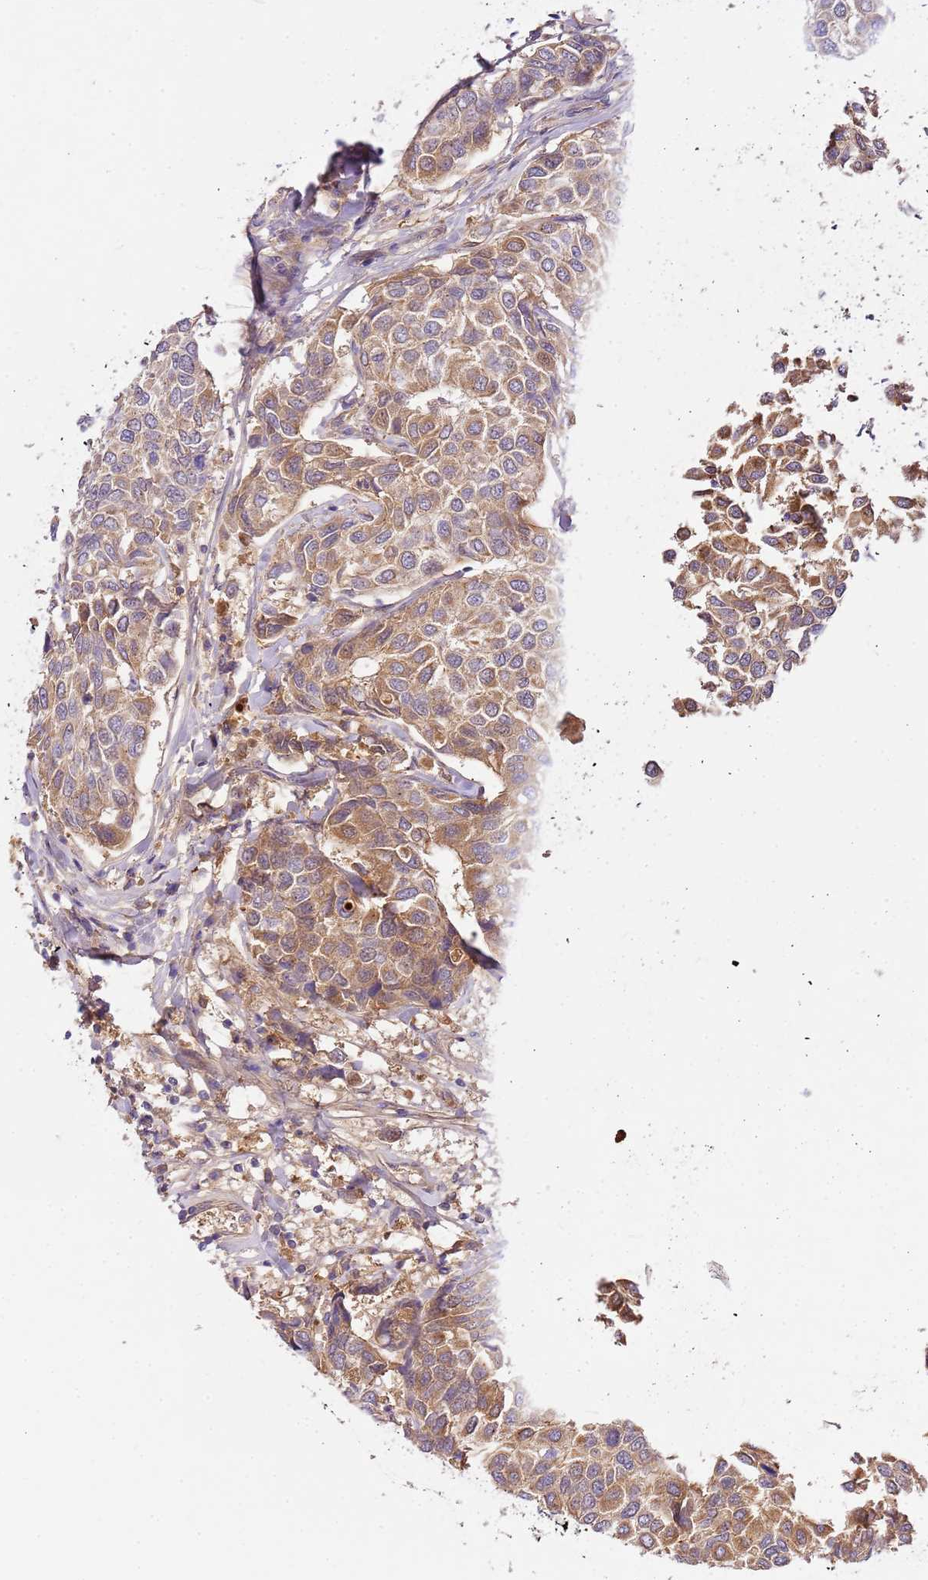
{"staining": {"intensity": "moderate", "quantity": ">75%", "location": "cytoplasmic/membranous"}, "tissue": "breast cancer", "cell_type": "Tumor cells", "image_type": "cancer", "snomed": [{"axis": "morphology", "description": "Duct carcinoma"}, {"axis": "topography", "description": "Breast"}], "caption": "Immunohistochemical staining of human breast cancer shows medium levels of moderate cytoplasmic/membranous protein staining in approximately >75% of tumor cells.", "gene": "C8G", "patient": {"sex": "female", "age": 55}}